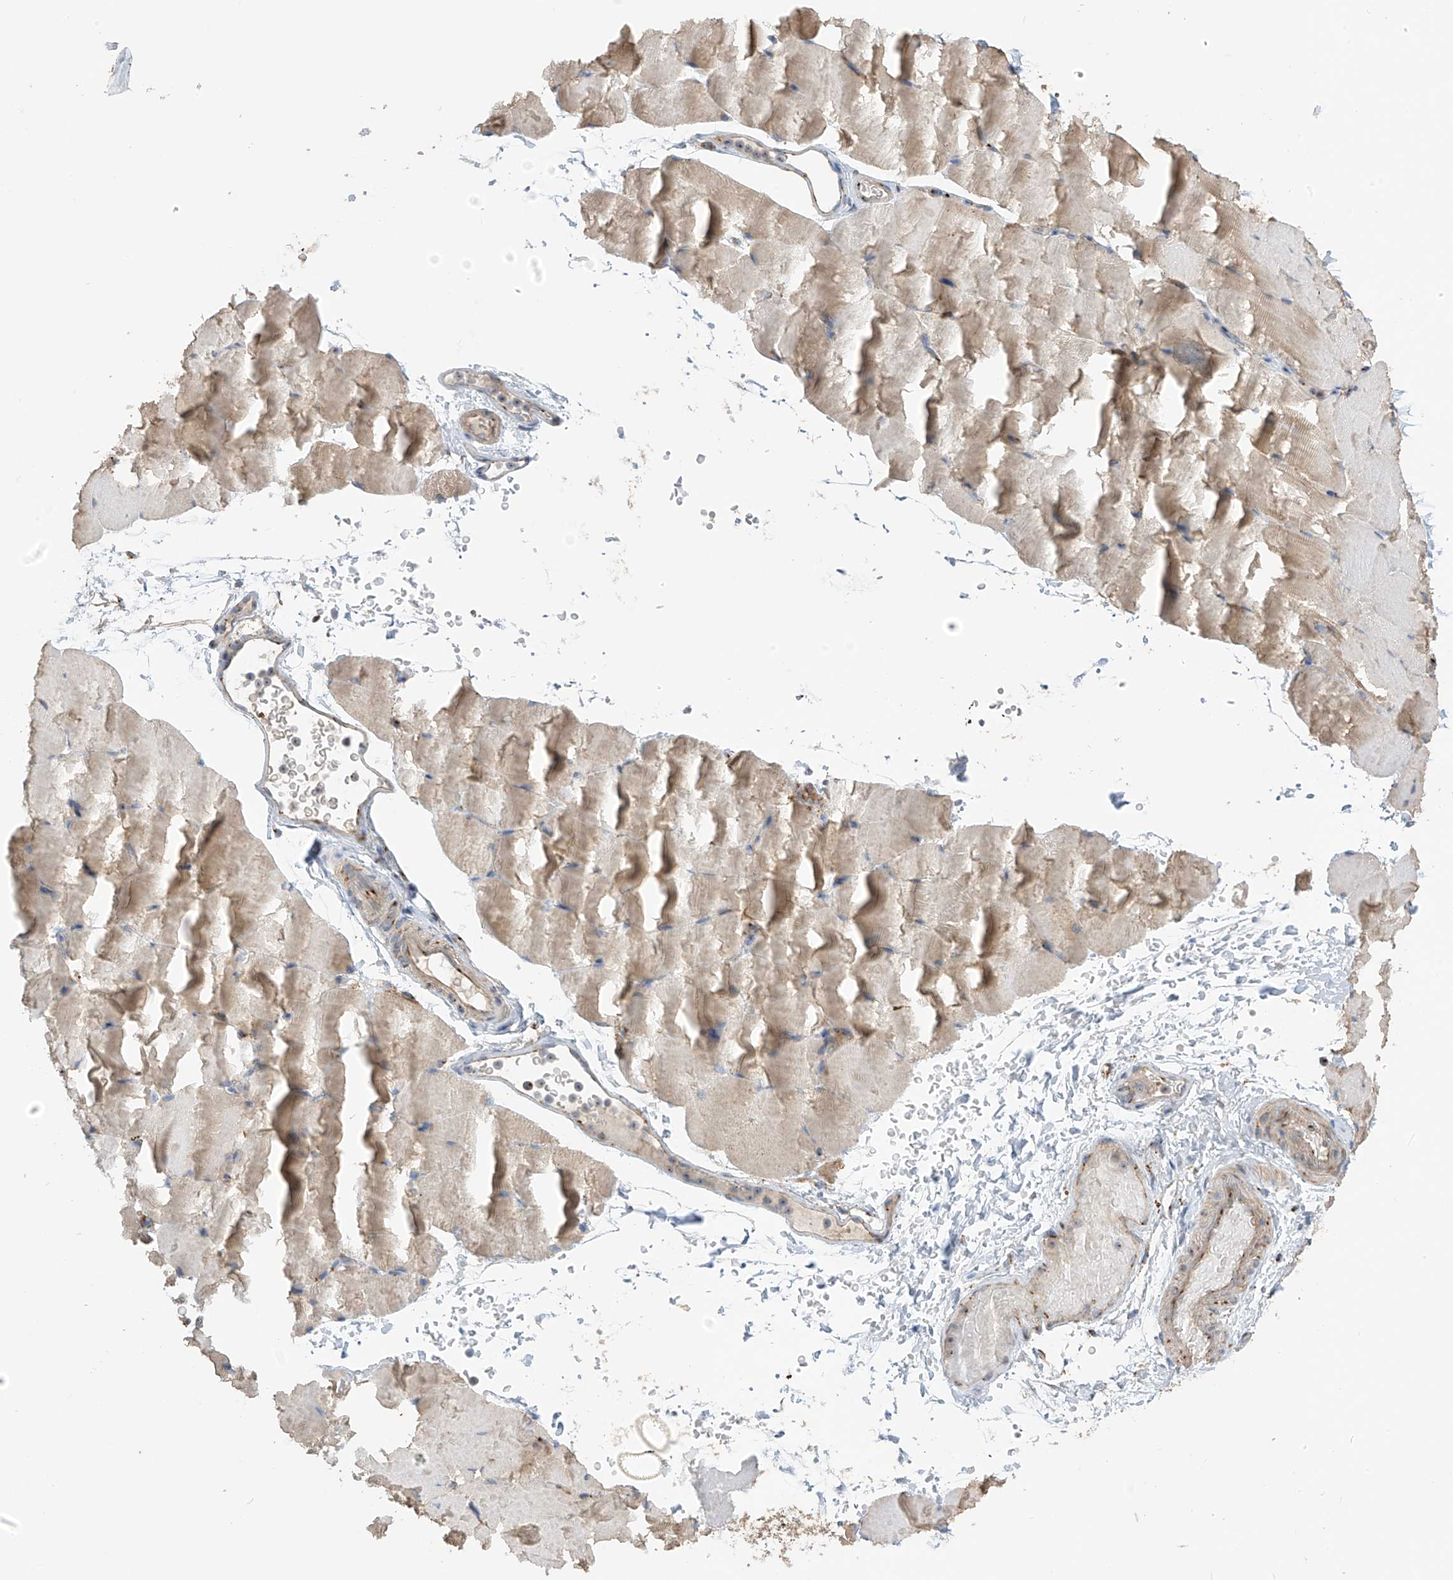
{"staining": {"intensity": "weak", "quantity": "25%-75%", "location": "cytoplasmic/membranous"}, "tissue": "skeletal muscle", "cell_type": "Myocytes", "image_type": "normal", "snomed": [{"axis": "morphology", "description": "Normal tissue, NOS"}, {"axis": "topography", "description": "Skeletal muscle"}, {"axis": "topography", "description": "Parathyroid gland"}], "caption": "Protein staining of unremarkable skeletal muscle exhibits weak cytoplasmic/membranous expression in approximately 25%-75% of myocytes.", "gene": "PNPT1", "patient": {"sex": "female", "age": 37}}